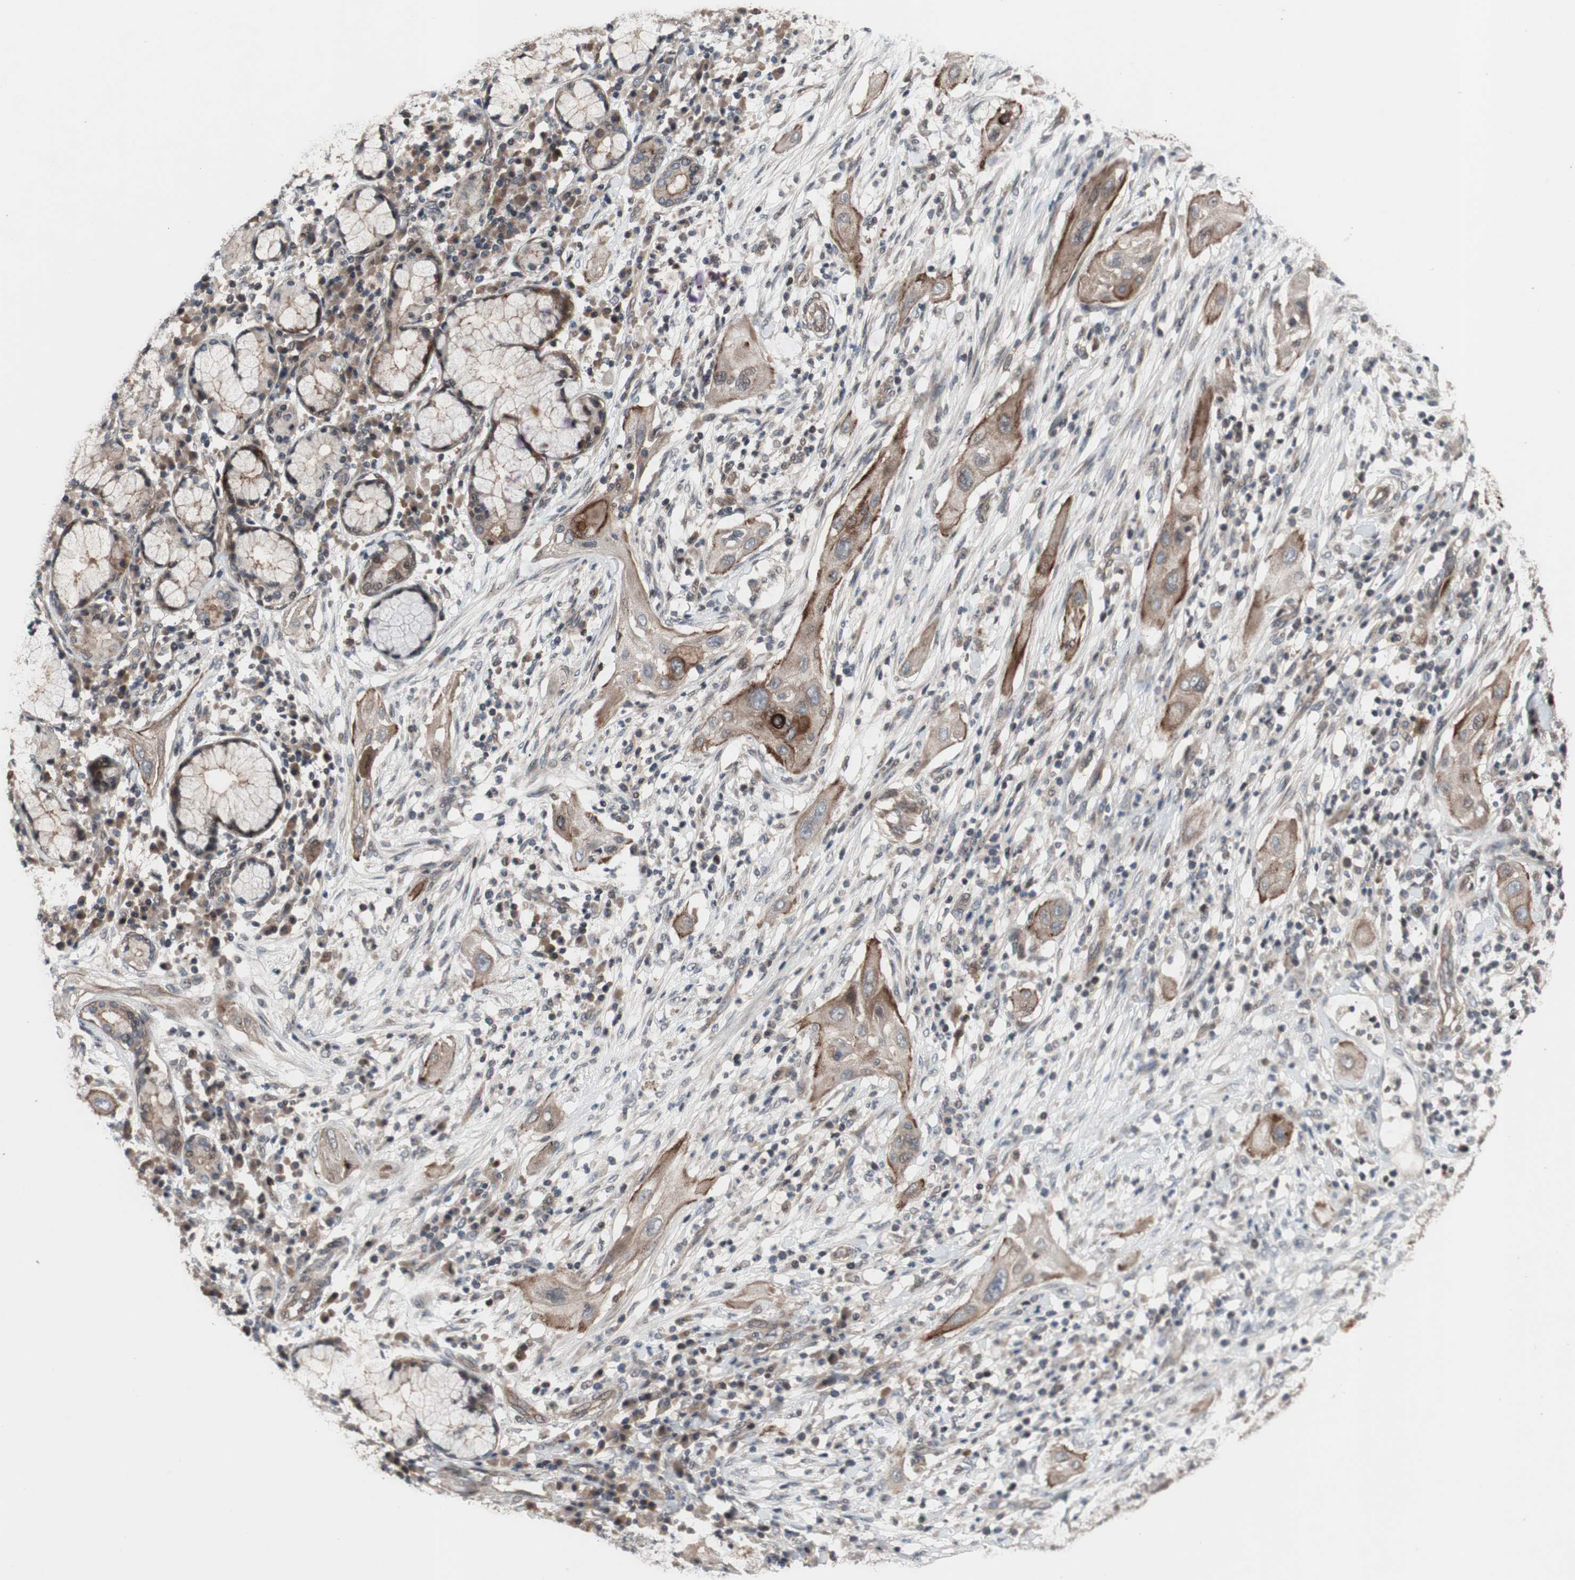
{"staining": {"intensity": "weak", "quantity": ">75%", "location": "cytoplasmic/membranous"}, "tissue": "lung cancer", "cell_type": "Tumor cells", "image_type": "cancer", "snomed": [{"axis": "morphology", "description": "Squamous cell carcinoma, NOS"}, {"axis": "topography", "description": "Lung"}], "caption": "IHC of lung cancer (squamous cell carcinoma) exhibits low levels of weak cytoplasmic/membranous staining in approximately >75% of tumor cells.", "gene": "OAZ1", "patient": {"sex": "female", "age": 47}}